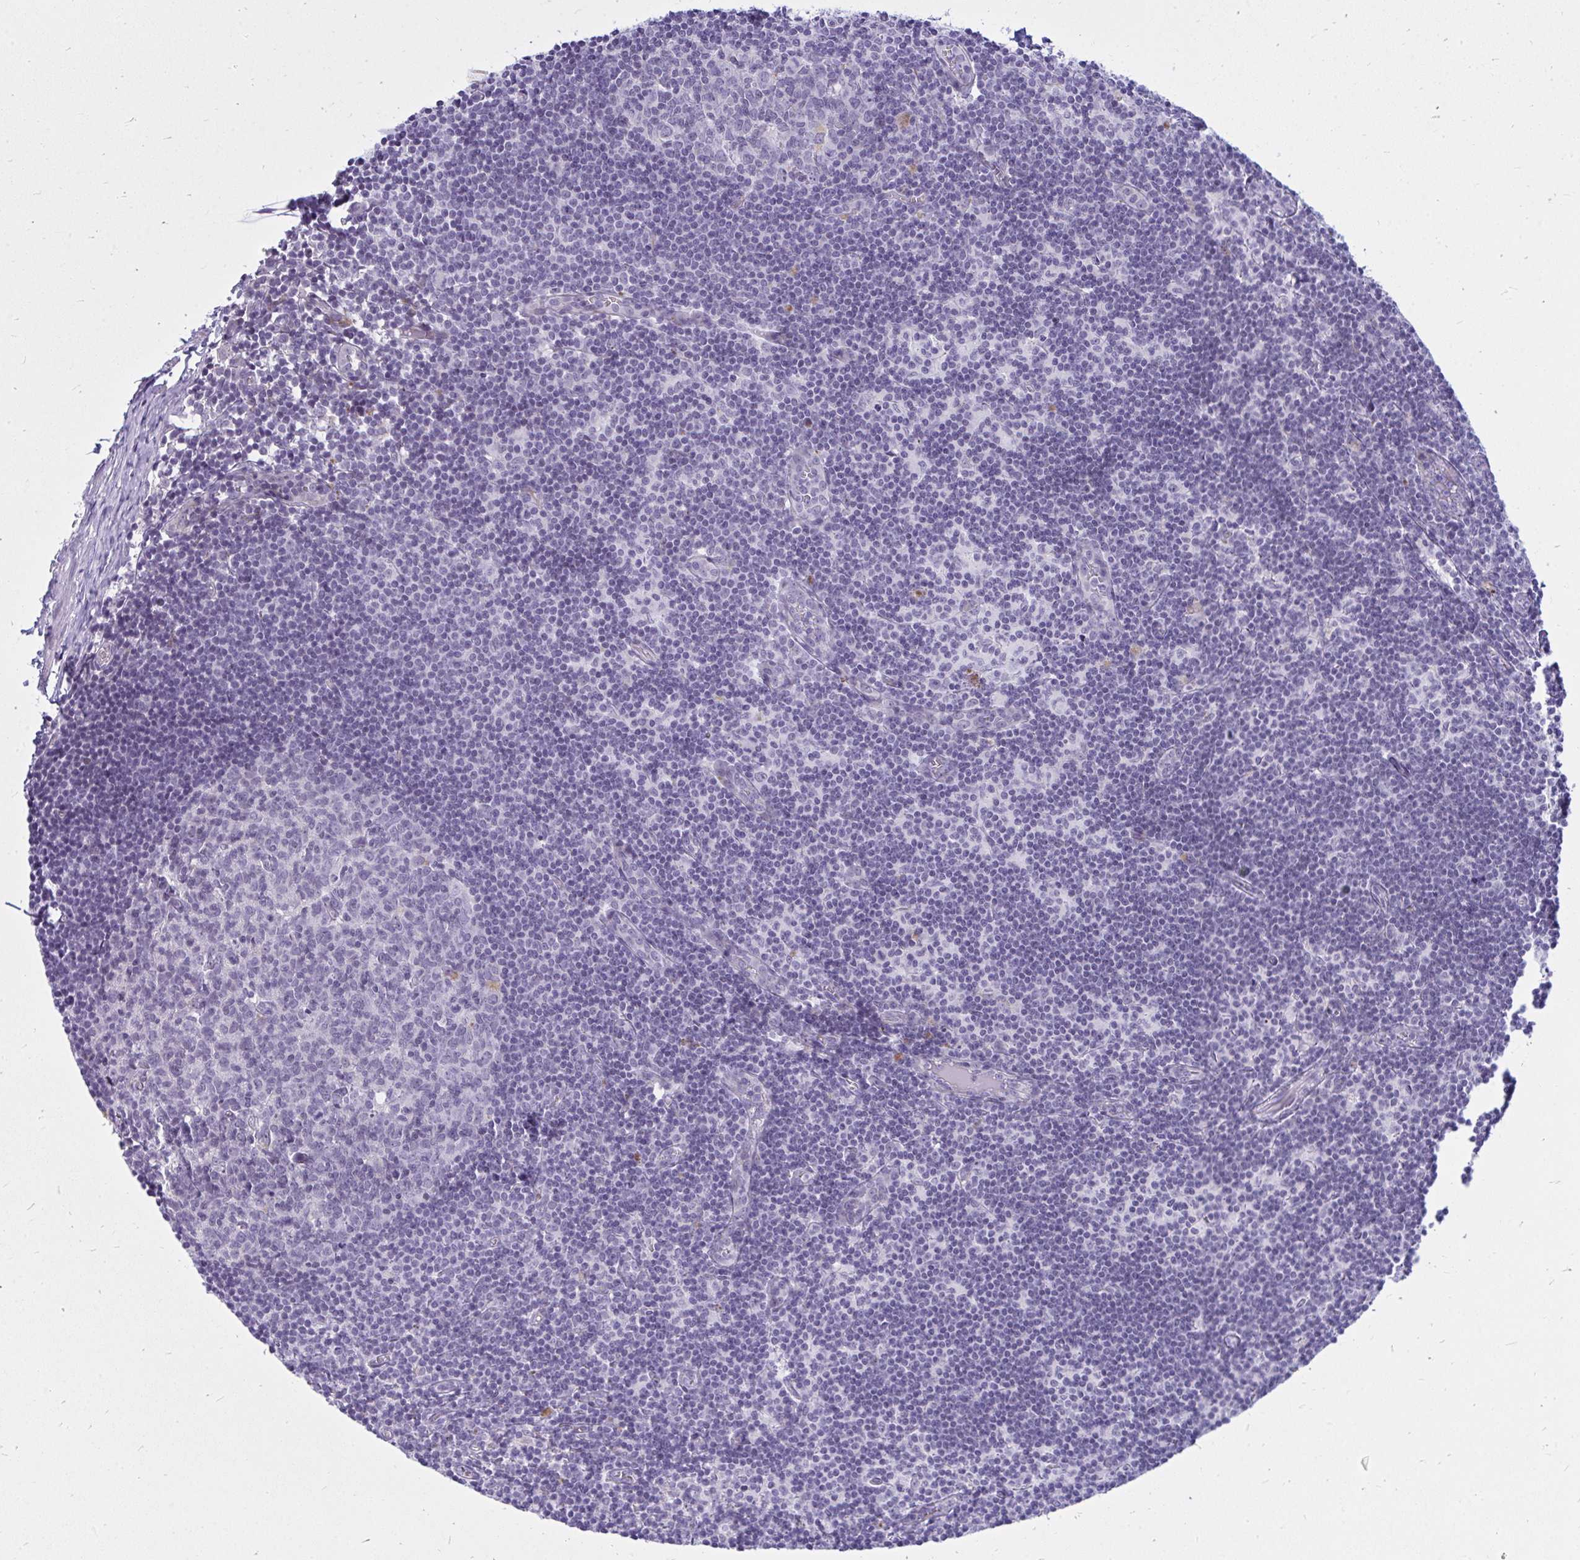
{"staining": {"intensity": "negative", "quantity": "none", "location": "none"}, "tissue": "lymph node", "cell_type": "Germinal center cells", "image_type": "normal", "snomed": [{"axis": "morphology", "description": "Normal tissue, NOS"}, {"axis": "topography", "description": "Lymph node"}], "caption": "Micrograph shows no protein positivity in germinal center cells of benign lymph node. The staining was performed using DAB (3,3'-diaminobenzidine) to visualize the protein expression in brown, while the nuclei were stained in blue with hematoxylin (Magnification: 20x).", "gene": "ZSCAN25", "patient": {"sex": "female", "age": 31}}